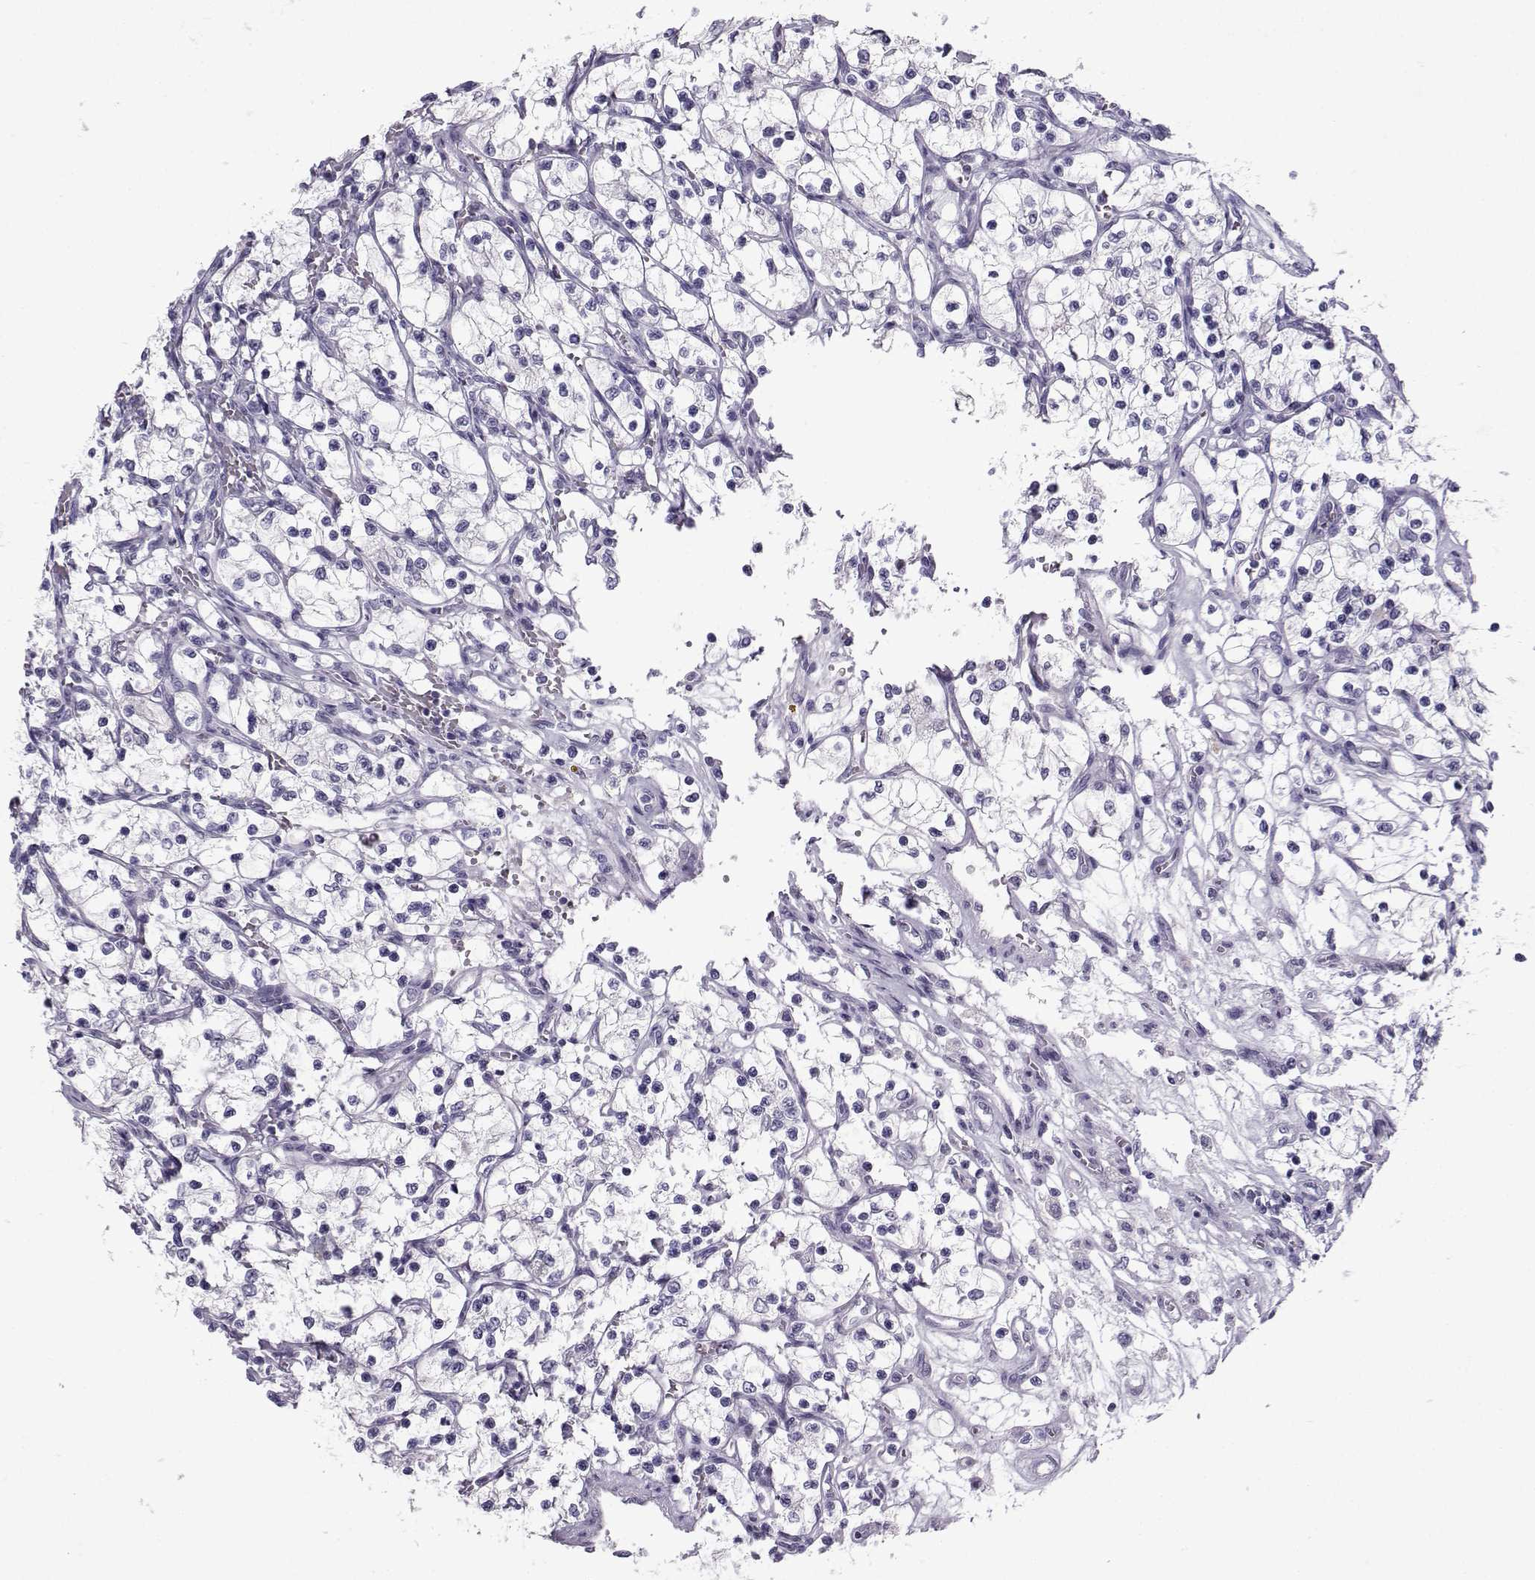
{"staining": {"intensity": "negative", "quantity": "none", "location": "none"}, "tissue": "renal cancer", "cell_type": "Tumor cells", "image_type": "cancer", "snomed": [{"axis": "morphology", "description": "Adenocarcinoma, NOS"}, {"axis": "topography", "description": "Kidney"}], "caption": "An IHC histopathology image of renal cancer (adenocarcinoma) is shown. There is no staining in tumor cells of renal cancer (adenocarcinoma).", "gene": "ARMC2", "patient": {"sex": "female", "age": 69}}